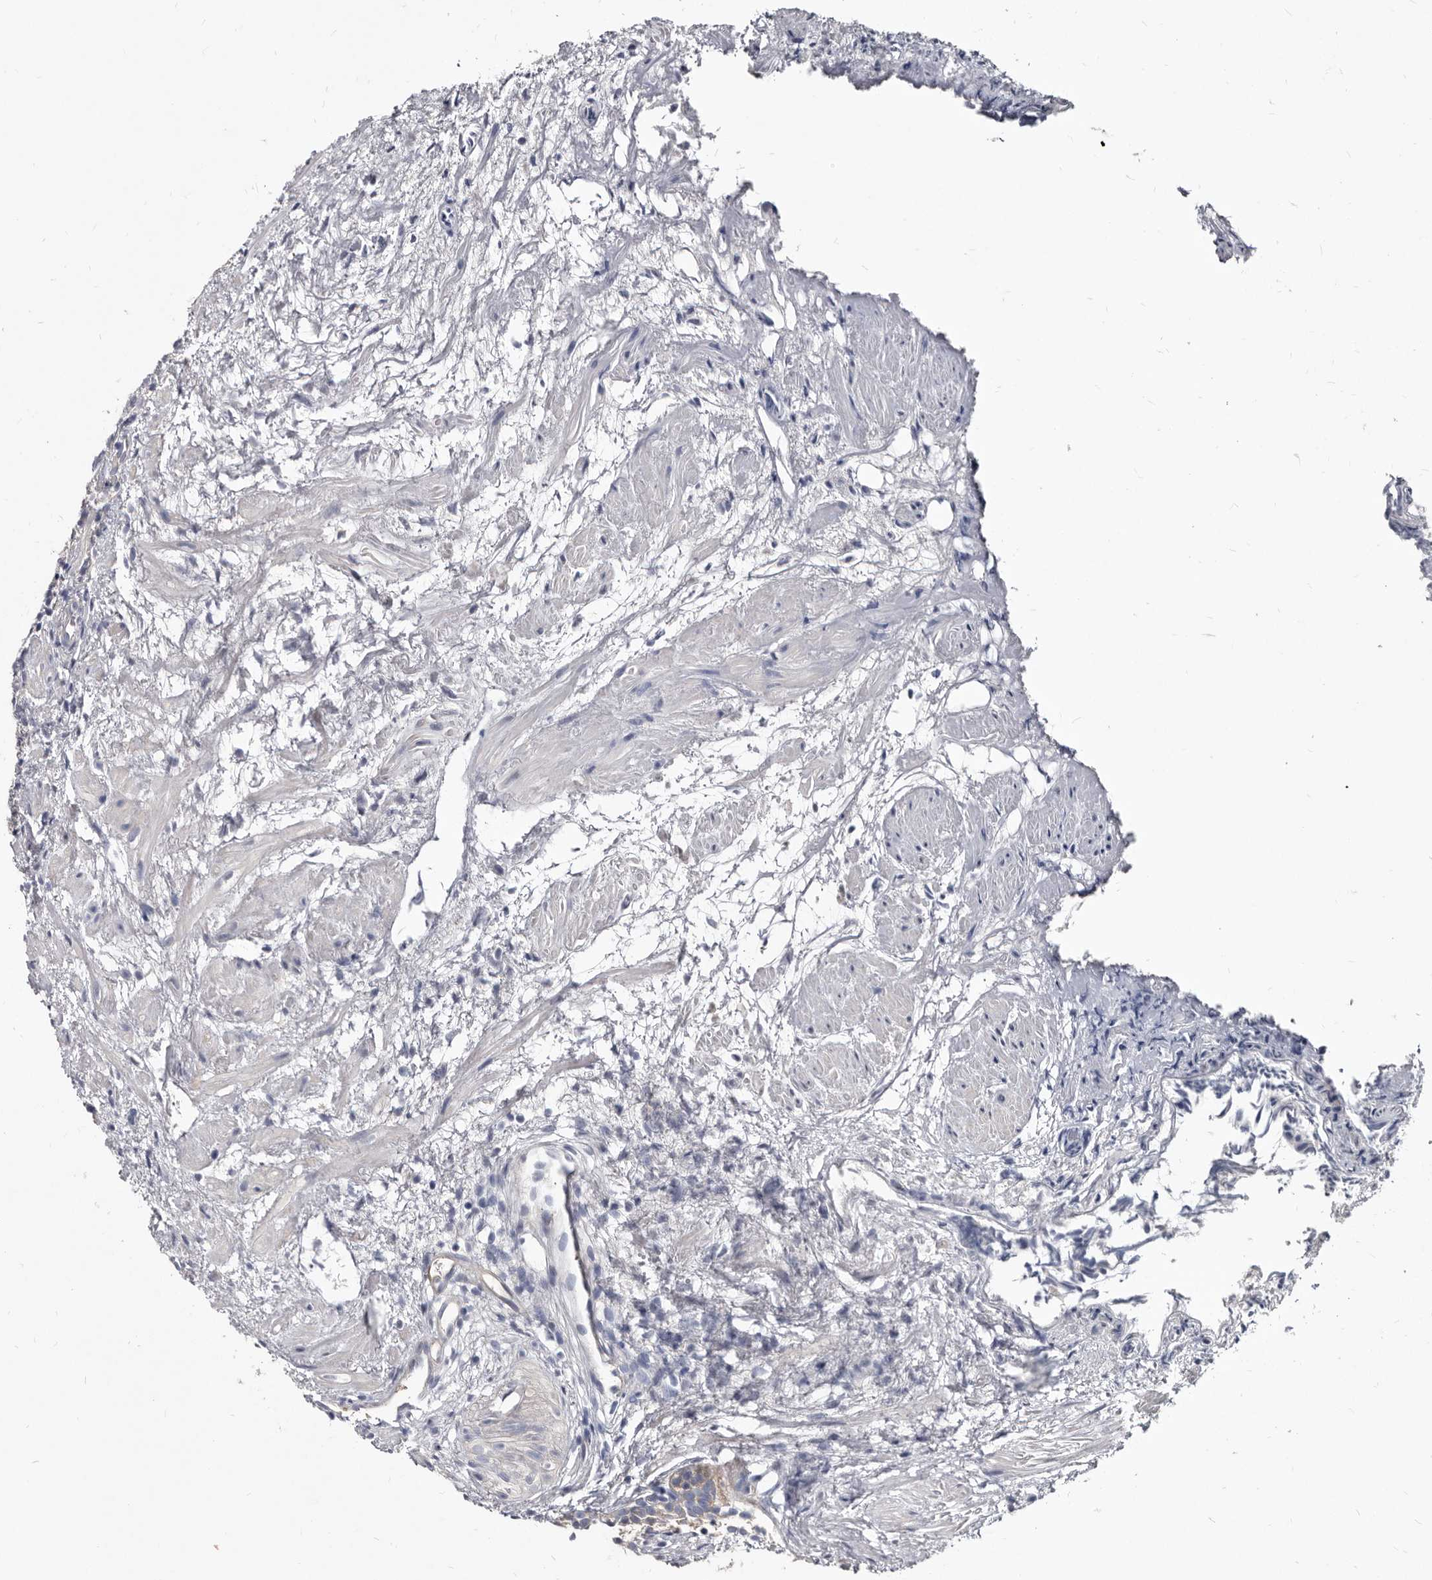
{"staining": {"intensity": "negative", "quantity": "none", "location": "none"}, "tissue": "prostate cancer", "cell_type": "Tumor cells", "image_type": "cancer", "snomed": [{"axis": "morphology", "description": "Adenocarcinoma, Low grade"}, {"axis": "topography", "description": "Prostate"}], "caption": "DAB (3,3'-diaminobenzidine) immunohistochemical staining of prostate cancer displays no significant expression in tumor cells.", "gene": "ABCF2", "patient": {"sex": "male", "age": 88}}